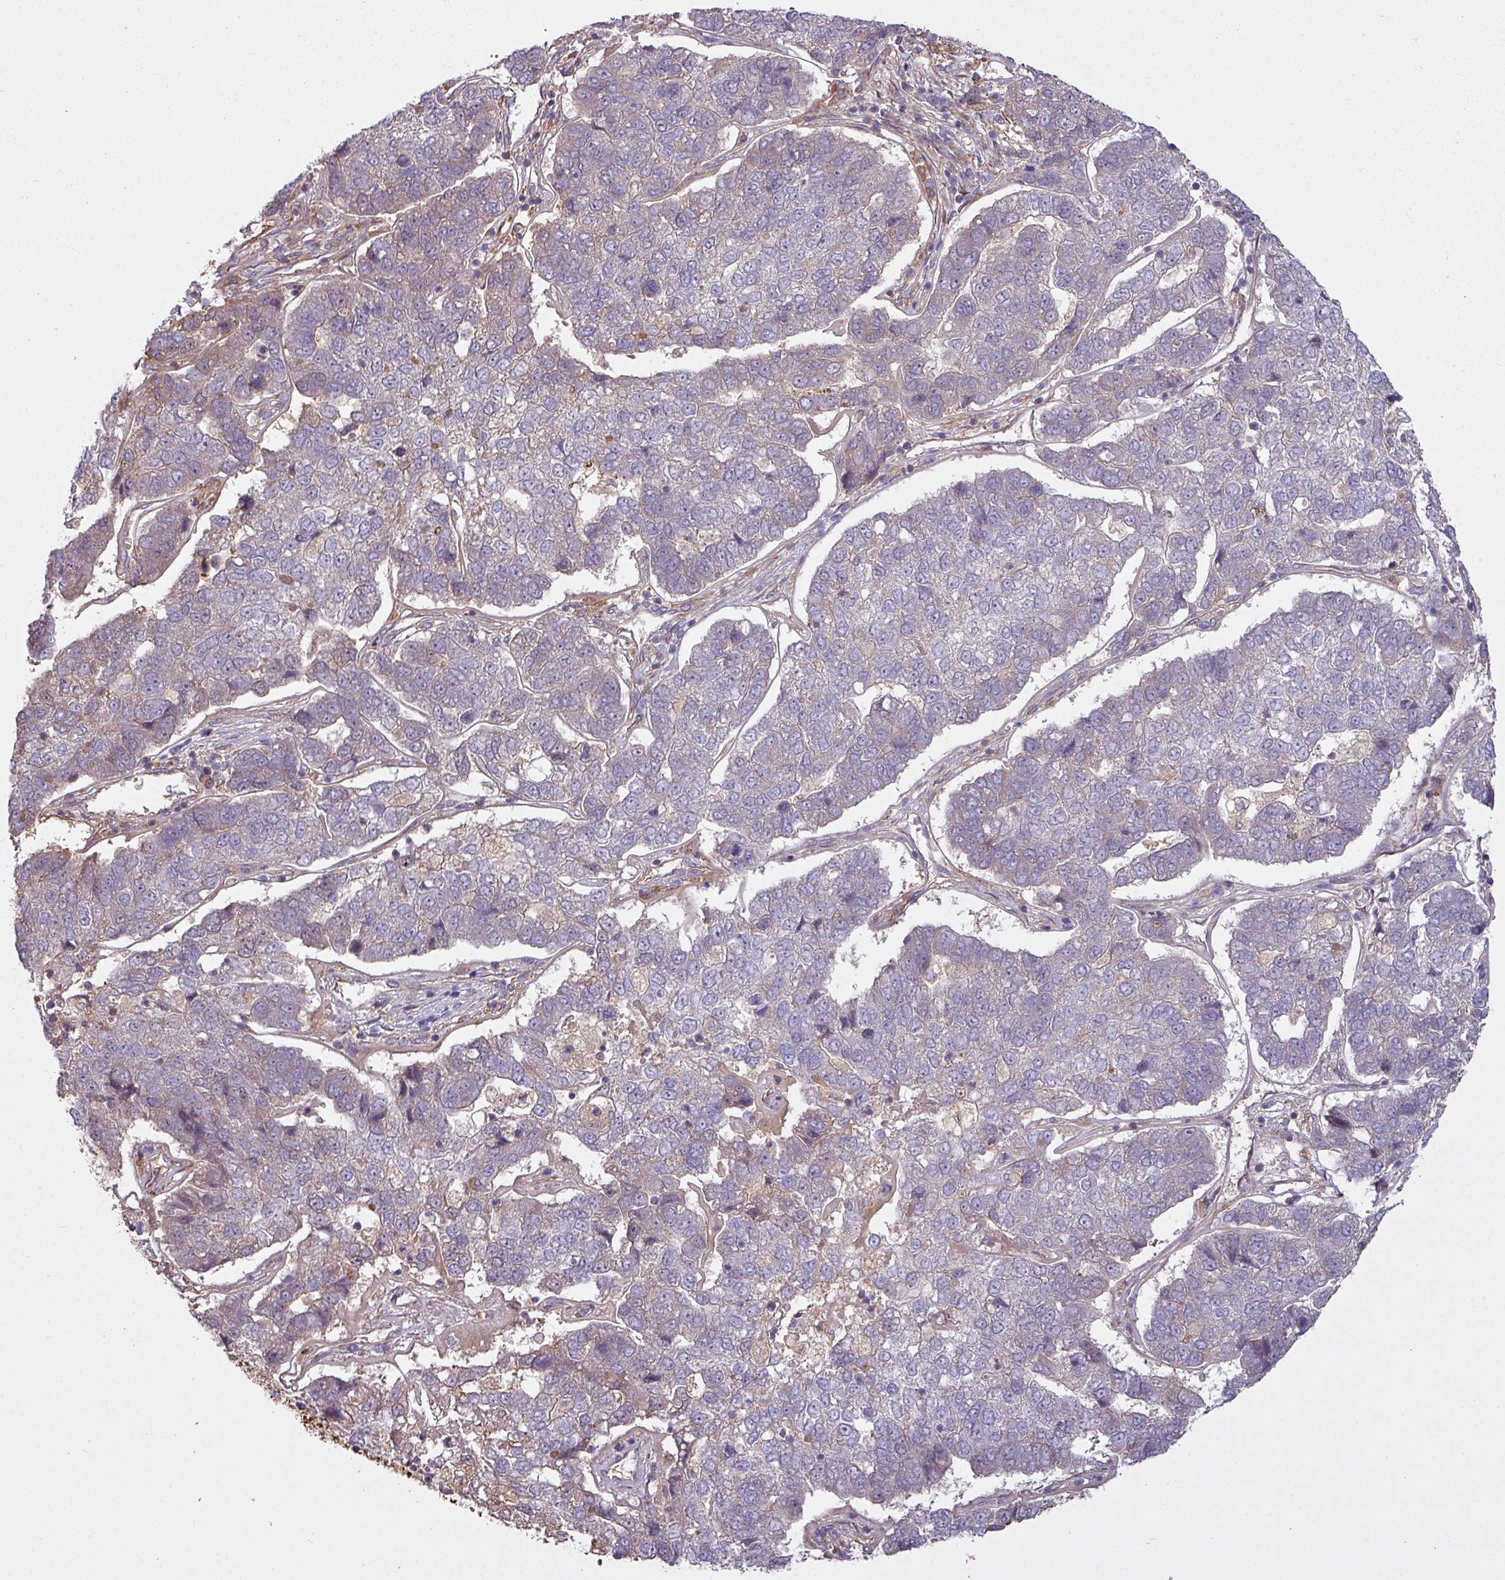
{"staining": {"intensity": "negative", "quantity": "none", "location": "none"}, "tissue": "pancreatic cancer", "cell_type": "Tumor cells", "image_type": "cancer", "snomed": [{"axis": "morphology", "description": "Adenocarcinoma, NOS"}, {"axis": "topography", "description": "Pancreas"}], "caption": "High magnification brightfield microscopy of pancreatic cancer (adenocarcinoma) stained with DAB (brown) and counterstained with hematoxylin (blue): tumor cells show no significant positivity.", "gene": "SNRNP25", "patient": {"sex": "female", "age": 61}}